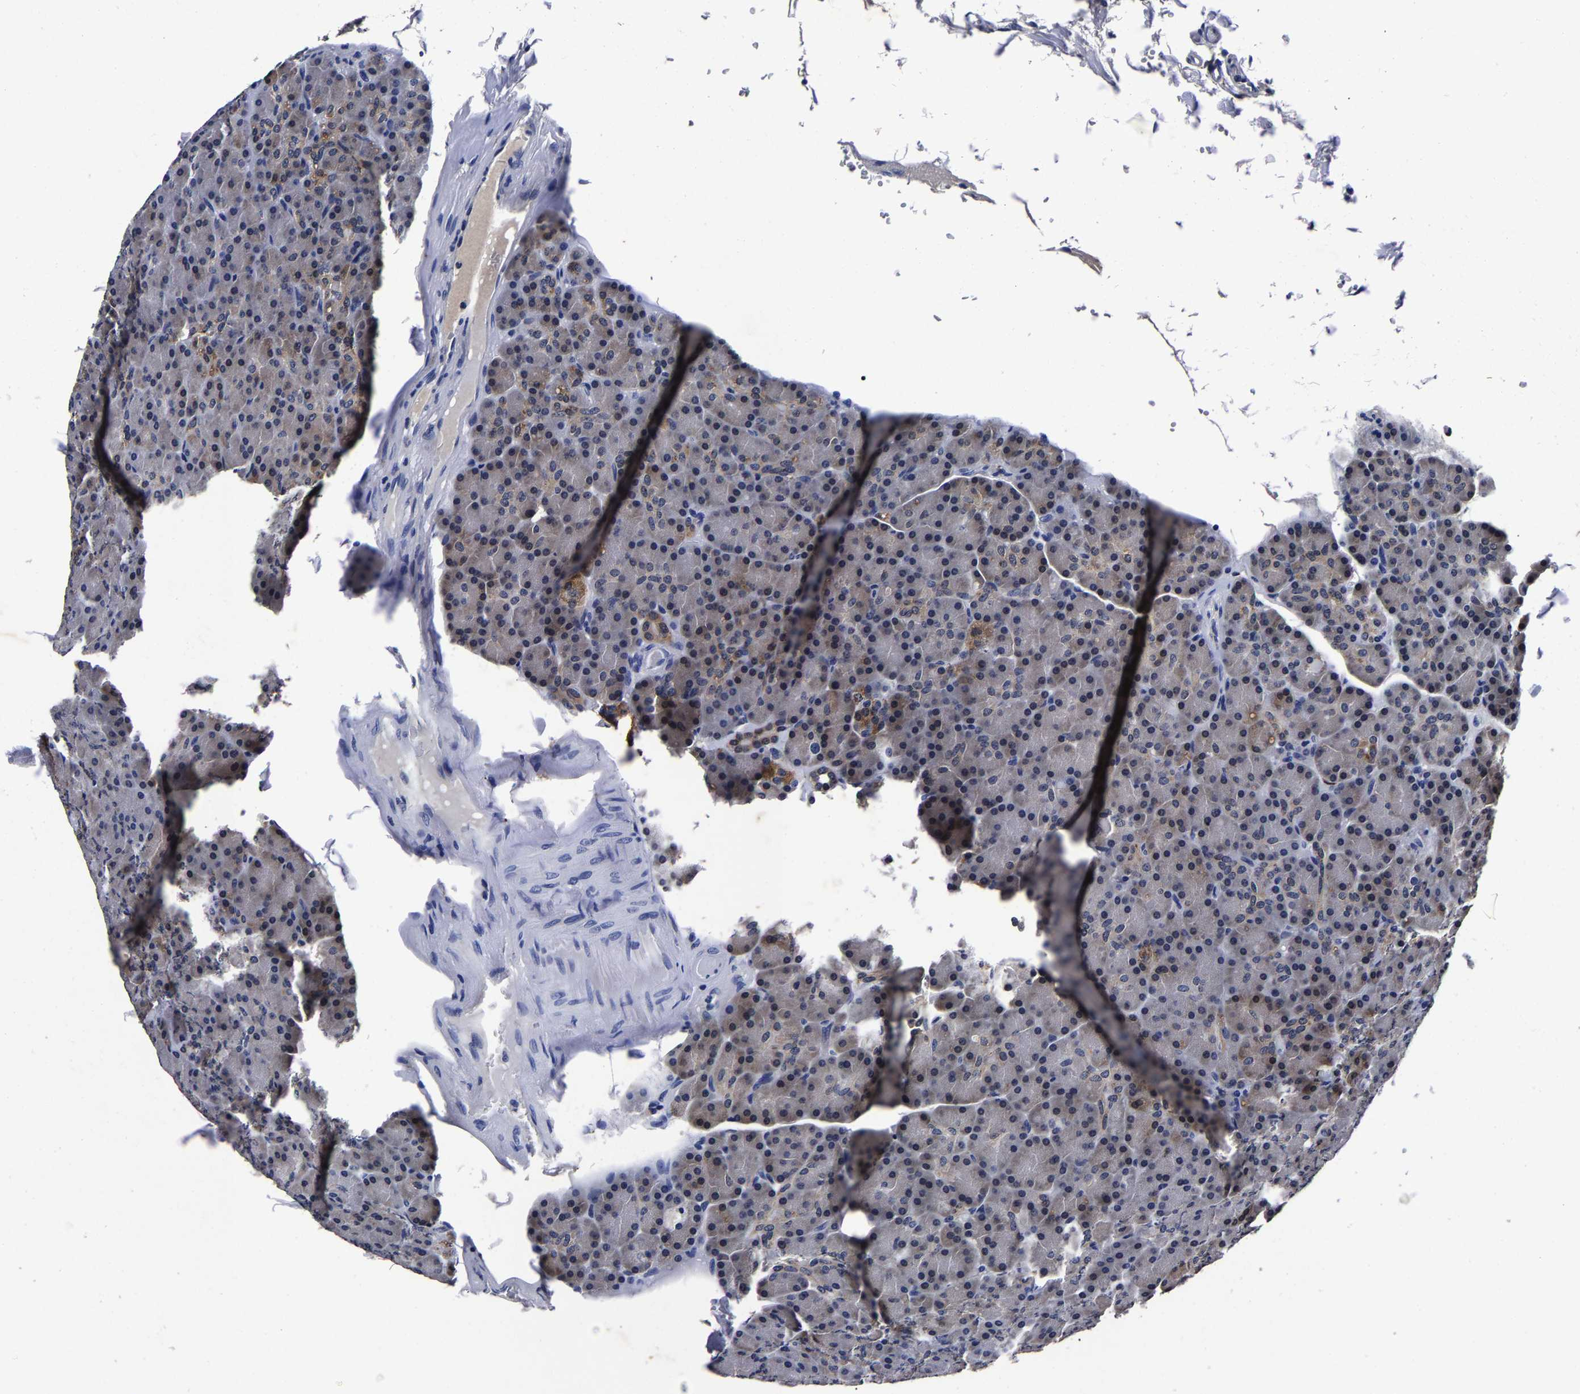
{"staining": {"intensity": "weak", "quantity": "<25%", "location": "cytoplasmic/membranous"}, "tissue": "pancreas", "cell_type": "Exocrine glandular cells", "image_type": "normal", "snomed": [{"axis": "morphology", "description": "Normal tissue, NOS"}, {"axis": "topography", "description": "Pancreas"}], "caption": "Image shows no protein expression in exocrine glandular cells of unremarkable pancreas.", "gene": "PSPH", "patient": {"sex": "female", "age": 43}}